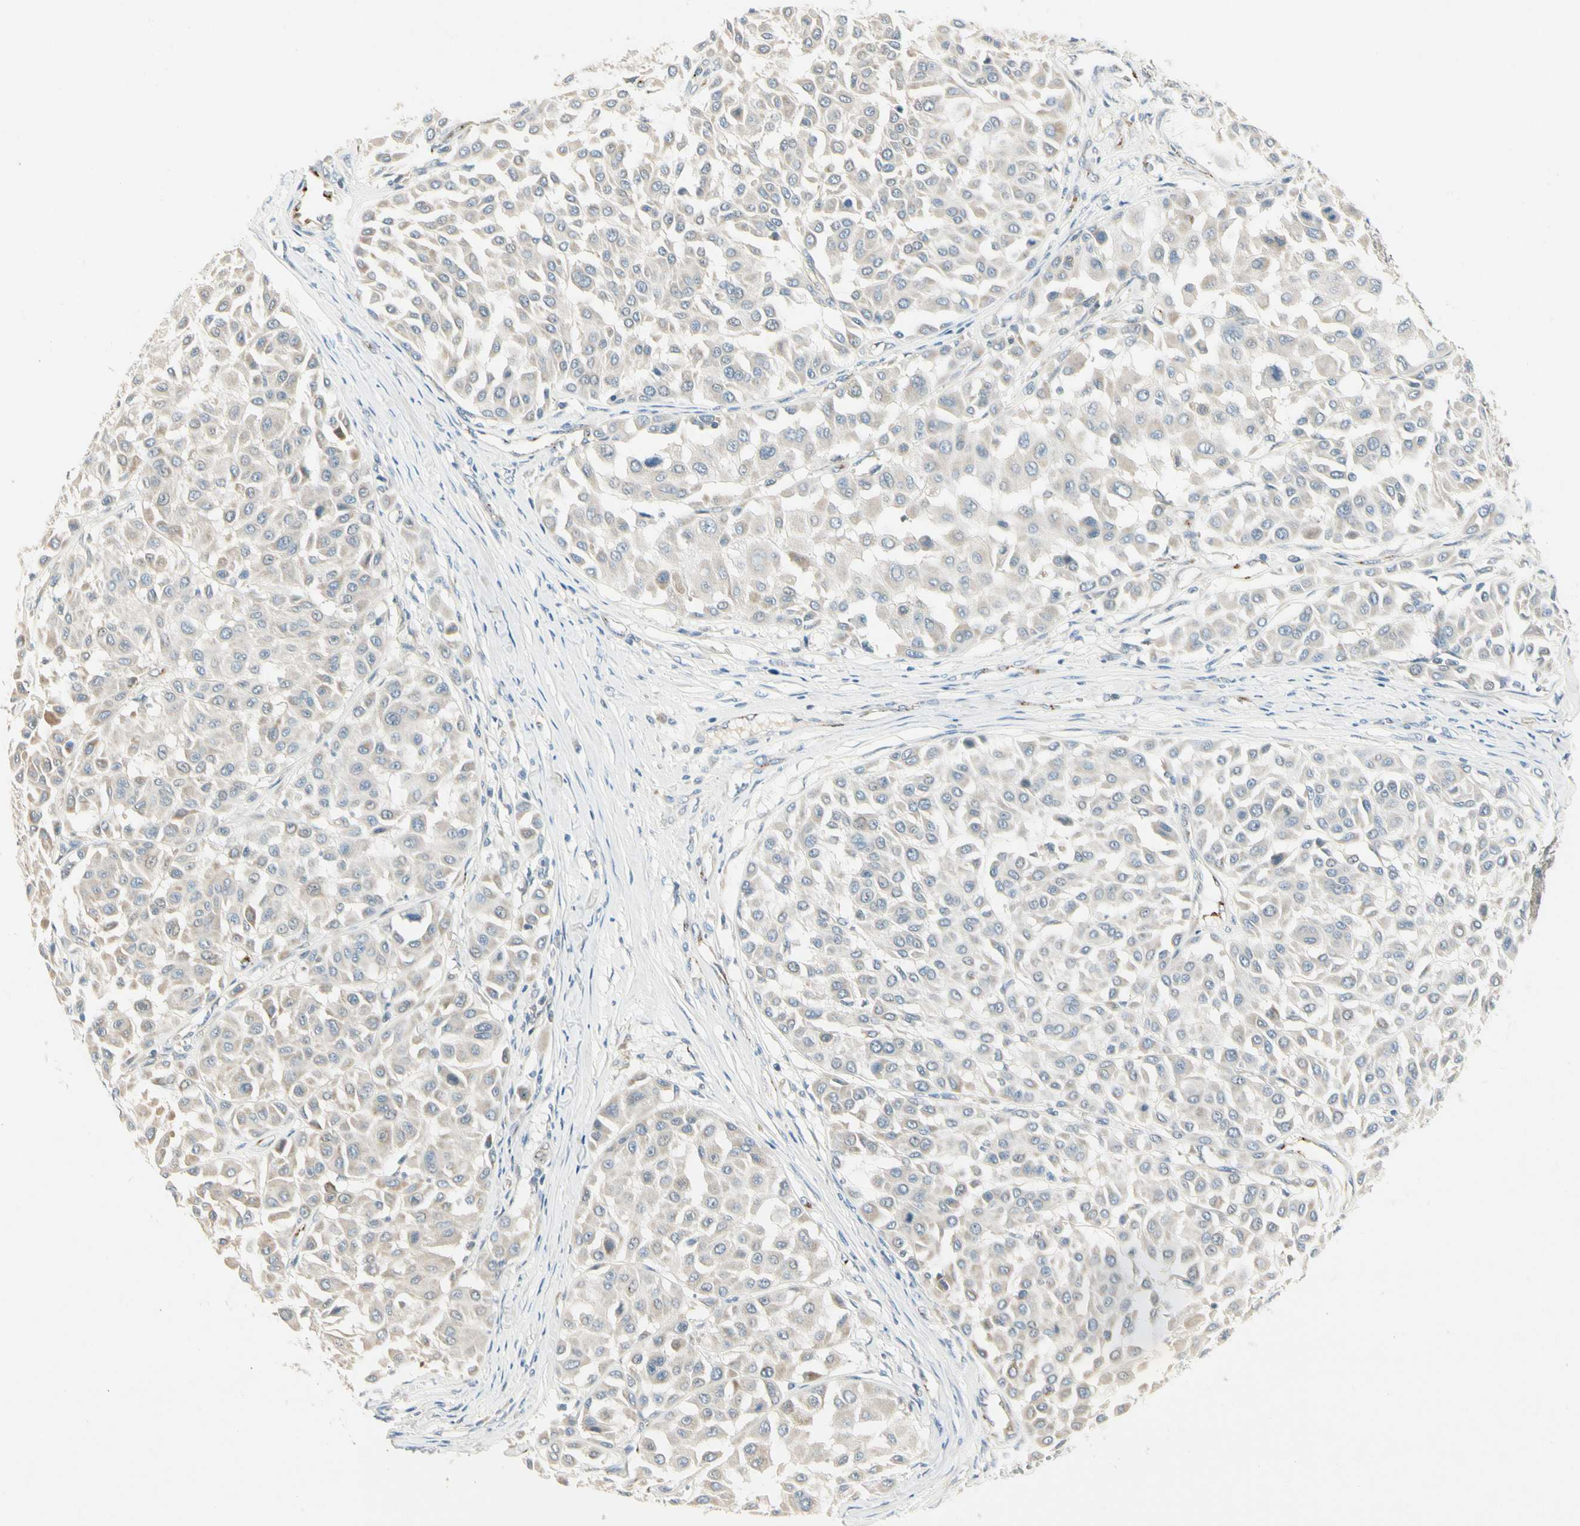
{"staining": {"intensity": "weak", "quantity": "<25%", "location": "cytoplasmic/membranous"}, "tissue": "melanoma", "cell_type": "Tumor cells", "image_type": "cancer", "snomed": [{"axis": "morphology", "description": "Malignant melanoma, Metastatic site"}, {"axis": "topography", "description": "Soft tissue"}], "caption": "An immunohistochemistry micrograph of malignant melanoma (metastatic site) is shown. There is no staining in tumor cells of malignant melanoma (metastatic site).", "gene": "MANSC1", "patient": {"sex": "male", "age": 41}}